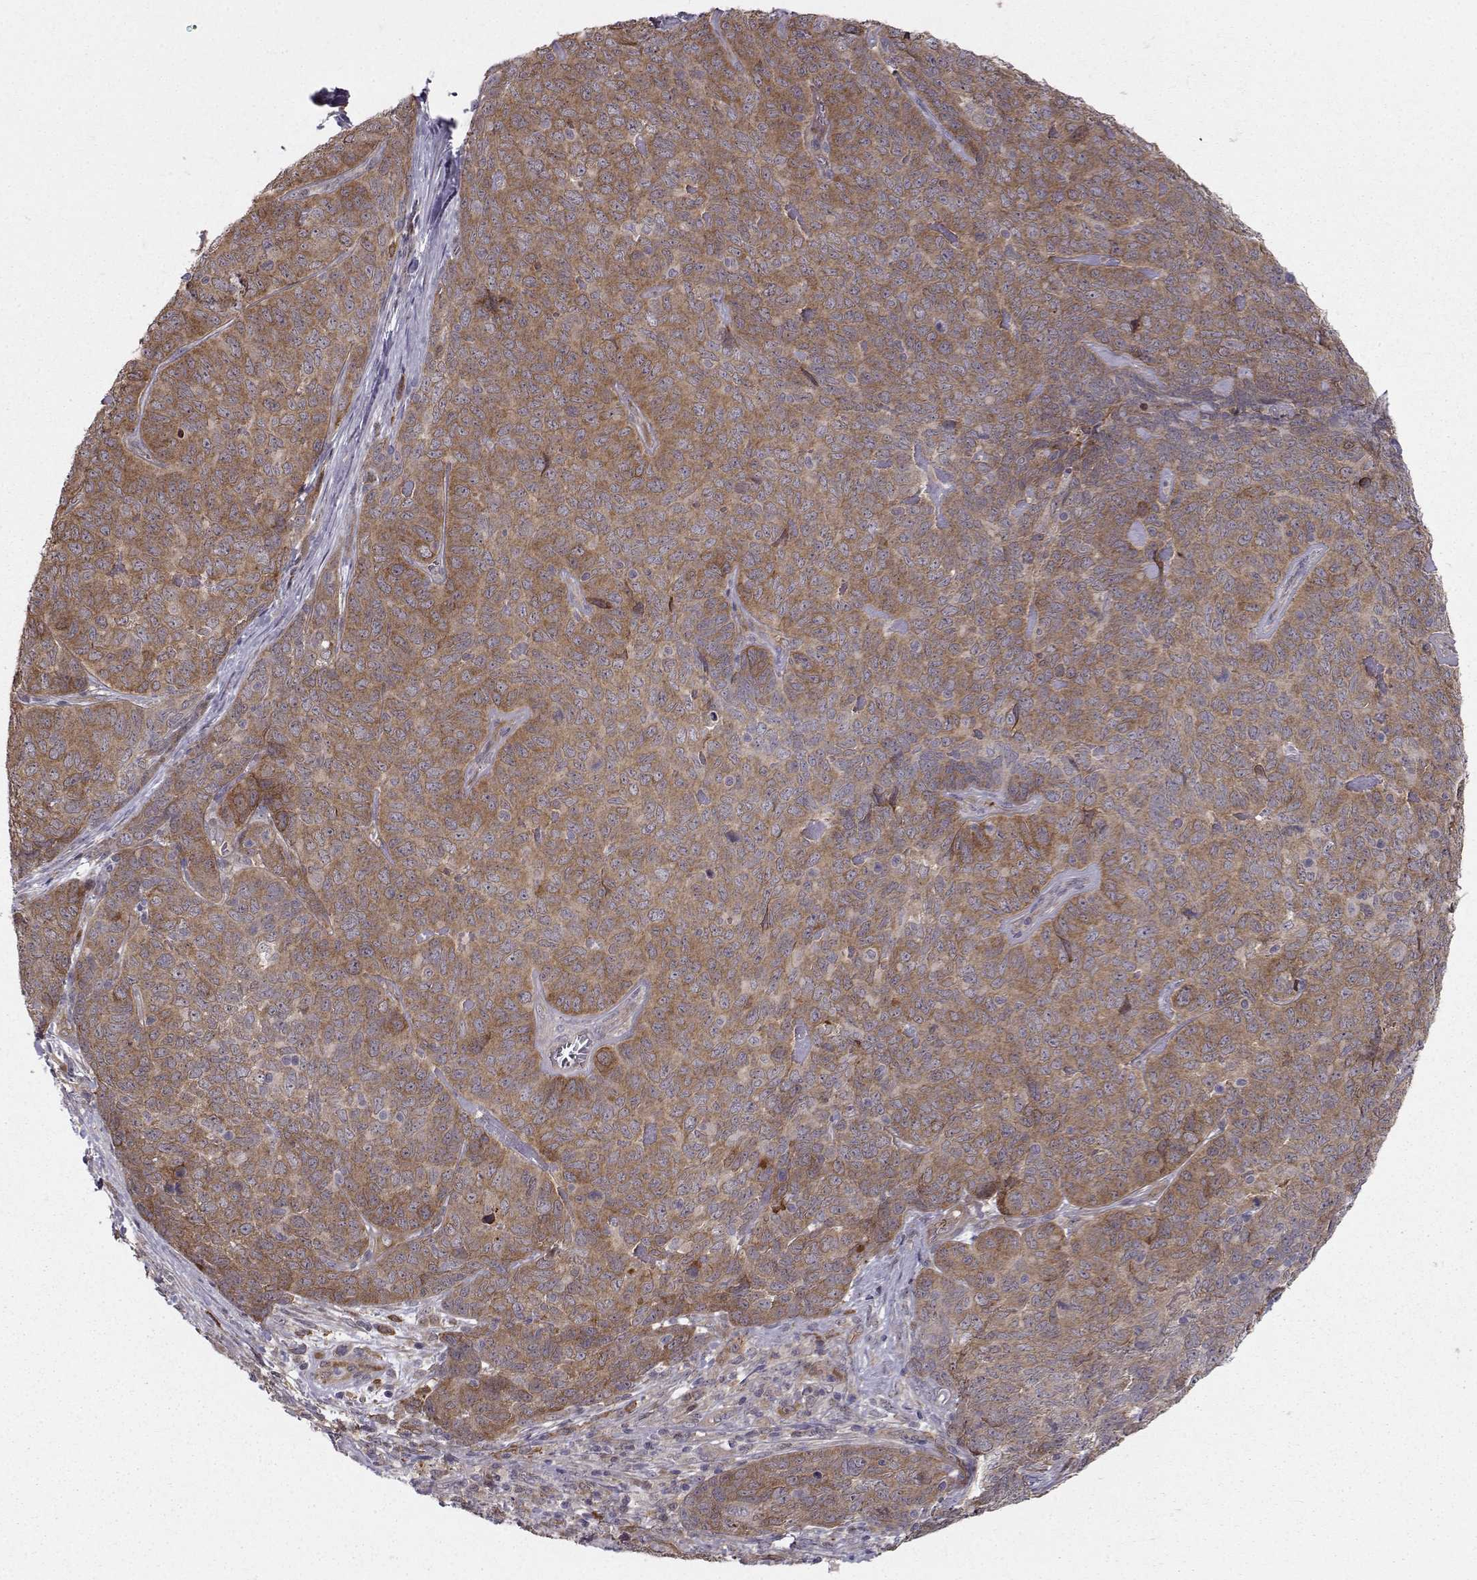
{"staining": {"intensity": "moderate", "quantity": ">75%", "location": "cytoplasmic/membranous"}, "tissue": "skin cancer", "cell_type": "Tumor cells", "image_type": "cancer", "snomed": [{"axis": "morphology", "description": "Squamous cell carcinoma, NOS"}, {"axis": "topography", "description": "Skin"}, {"axis": "topography", "description": "Anal"}], "caption": "A histopathology image of human skin squamous cell carcinoma stained for a protein displays moderate cytoplasmic/membranous brown staining in tumor cells. (Brightfield microscopy of DAB IHC at high magnification).", "gene": "HSP90AB1", "patient": {"sex": "female", "age": 51}}